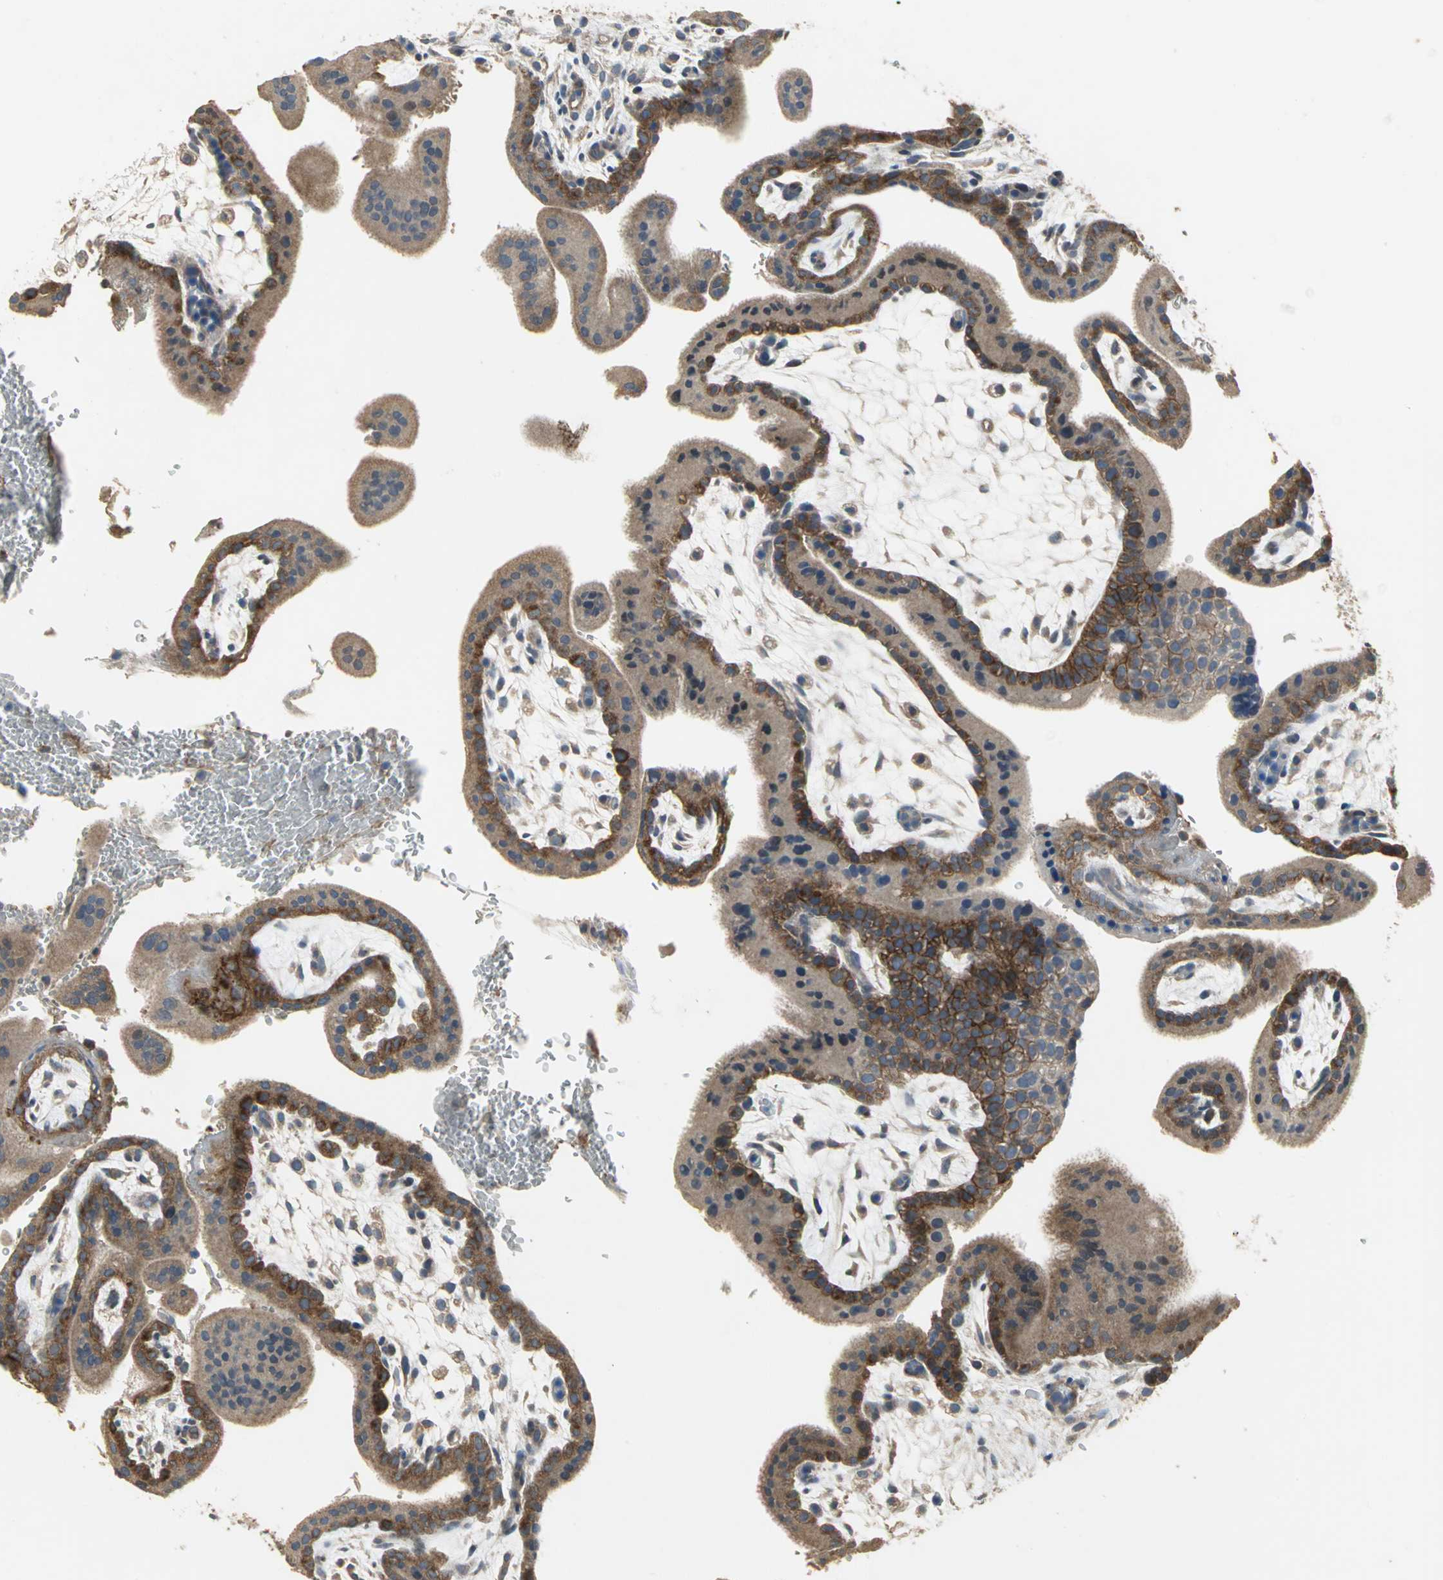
{"staining": {"intensity": "moderate", "quantity": ">75%", "location": "cytoplasmic/membranous"}, "tissue": "placenta", "cell_type": "Decidual cells", "image_type": "normal", "snomed": [{"axis": "morphology", "description": "Normal tissue, NOS"}, {"axis": "topography", "description": "Placenta"}], "caption": "A medium amount of moderate cytoplasmic/membranous expression is appreciated in about >75% of decidual cells in normal placenta. The staining was performed using DAB, with brown indicating positive protein expression. Nuclei are stained blue with hematoxylin.", "gene": "MET", "patient": {"sex": "female", "age": 35}}